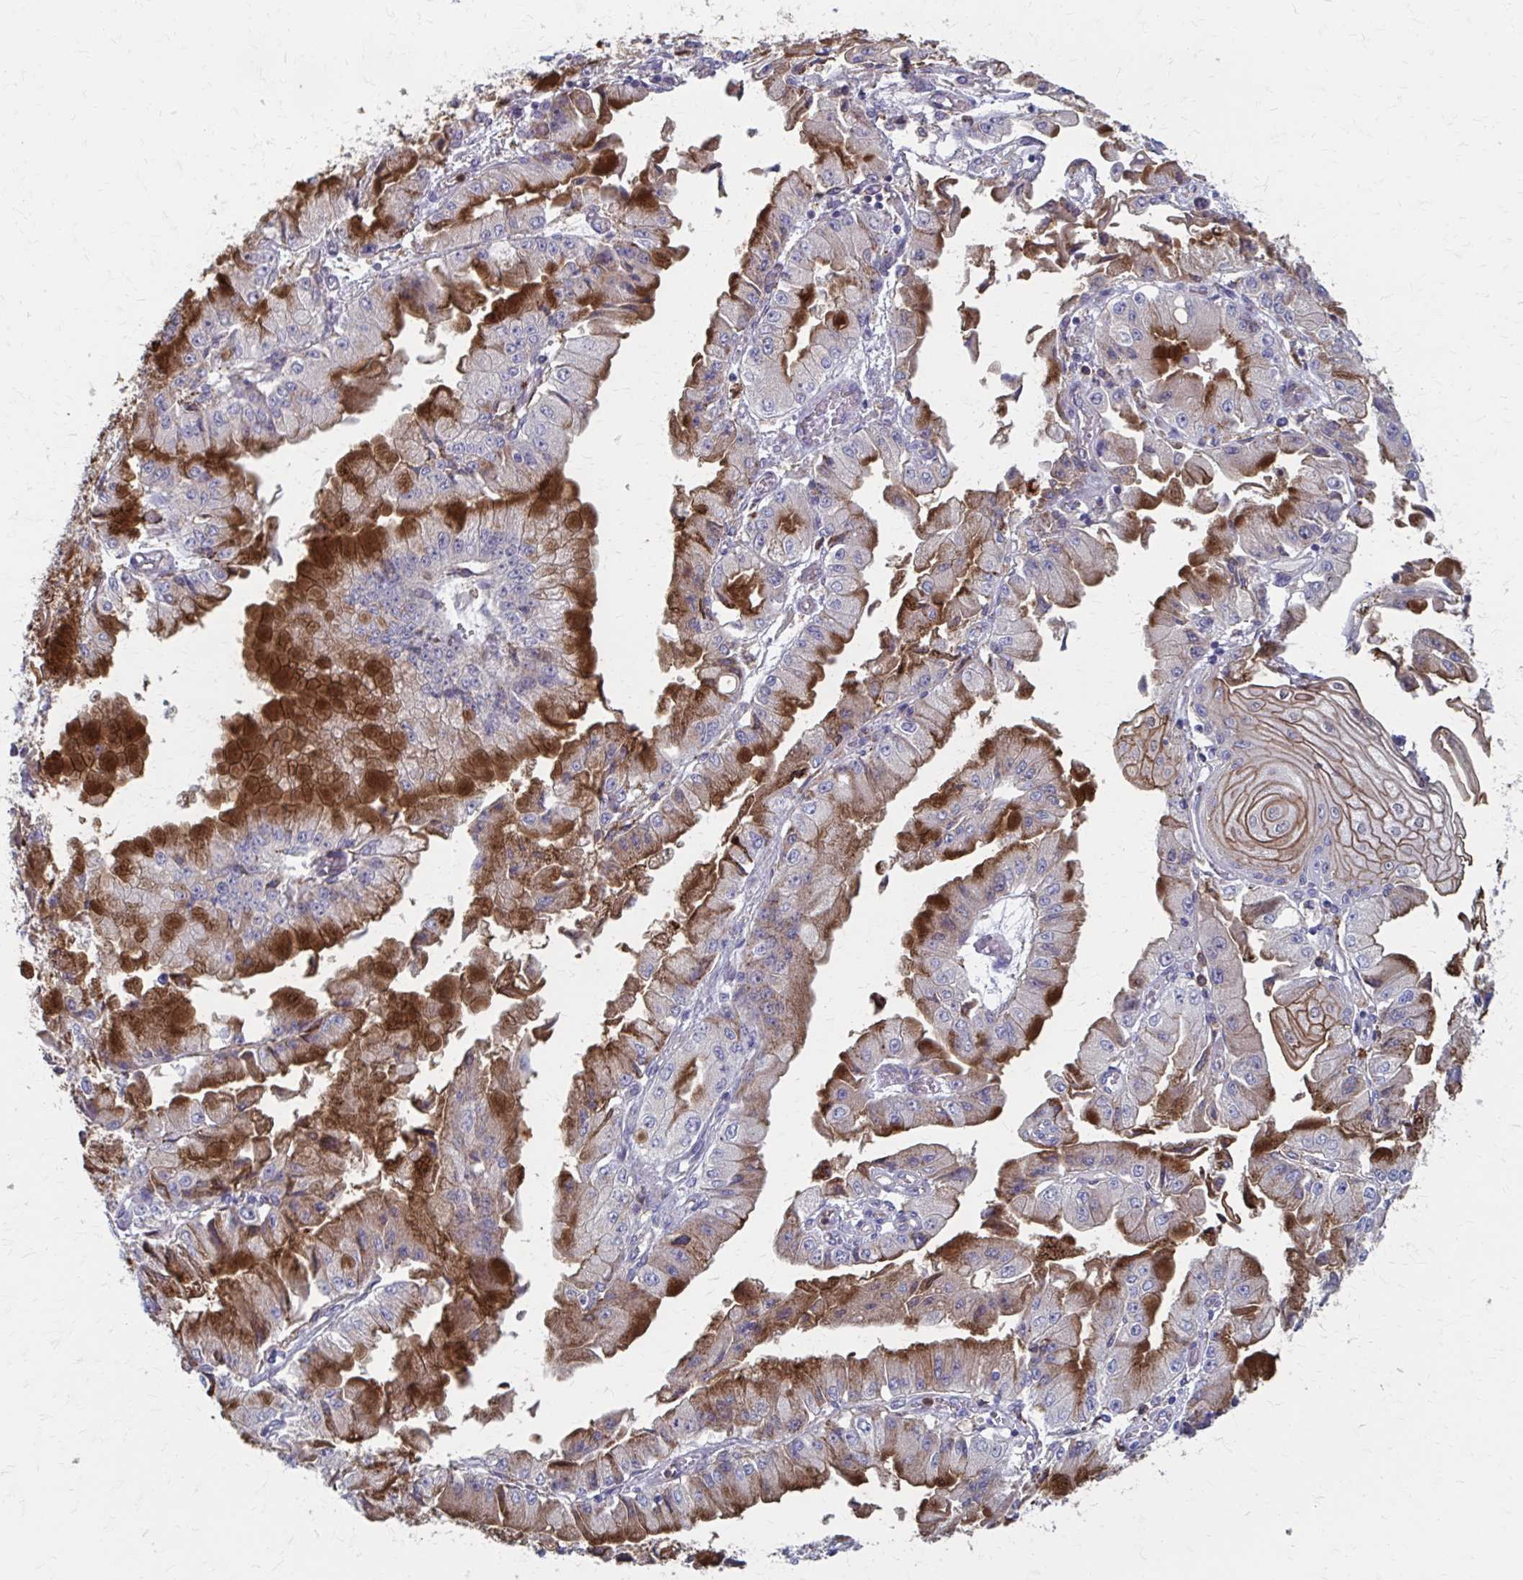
{"staining": {"intensity": "strong", "quantity": "25%-75%", "location": "cytoplasmic/membranous"}, "tissue": "stomach cancer", "cell_type": "Tumor cells", "image_type": "cancer", "snomed": [{"axis": "morphology", "description": "Adenocarcinoma, NOS"}, {"axis": "topography", "description": "Stomach, upper"}], "caption": "Immunohistochemical staining of human adenocarcinoma (stomach) displays high levels of strong cytoplasmic/membranous positivity in about 25%-75% of tumor cells.", "gene": "MMP14", "patient": {"sex": "female", "age": 74}}